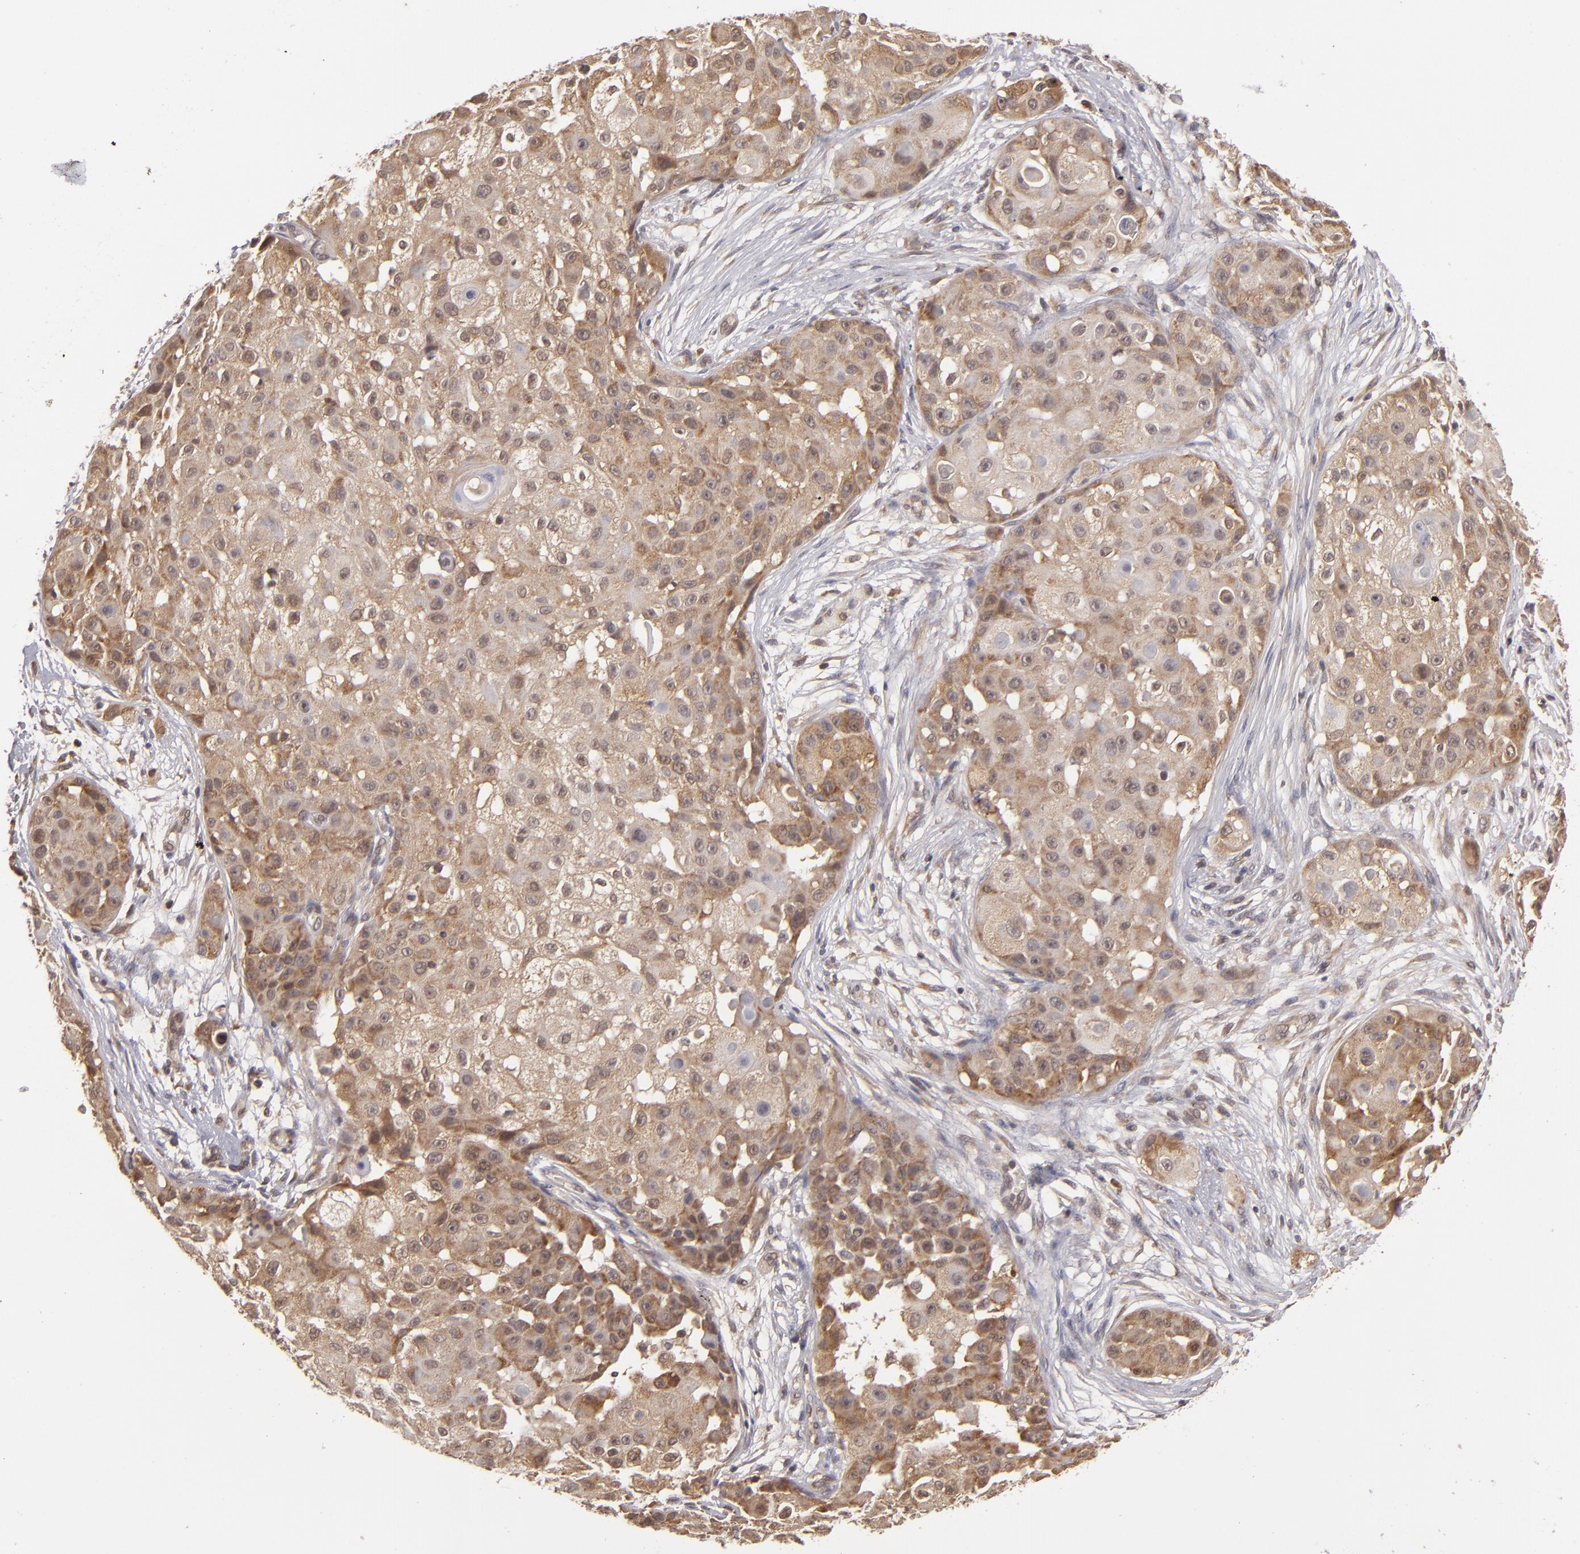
{"staining": {"intensity": "moderate", "quantity": ">75%", "location": "cytoplasmic/membranous"}, "tissue": "skin cancer", "cell_type": "Tumor cells", "image_type": "cancer", "snomed": [{"axis": "morphology", "description": "Squamous cell carcinoma, NOS"}, {"axis": "topography", "description": "Skin"}], "caption": "Immunohistochemistry image of squamous cell carcinoma (skin) stained for a protein (brown), which demonstrates medium levels of moderate cytoplasmic/membranous staining in approximately >75% of tumor cells.", "gene": "MAPK3", "patient": {"sex": "female", "age": 57}}